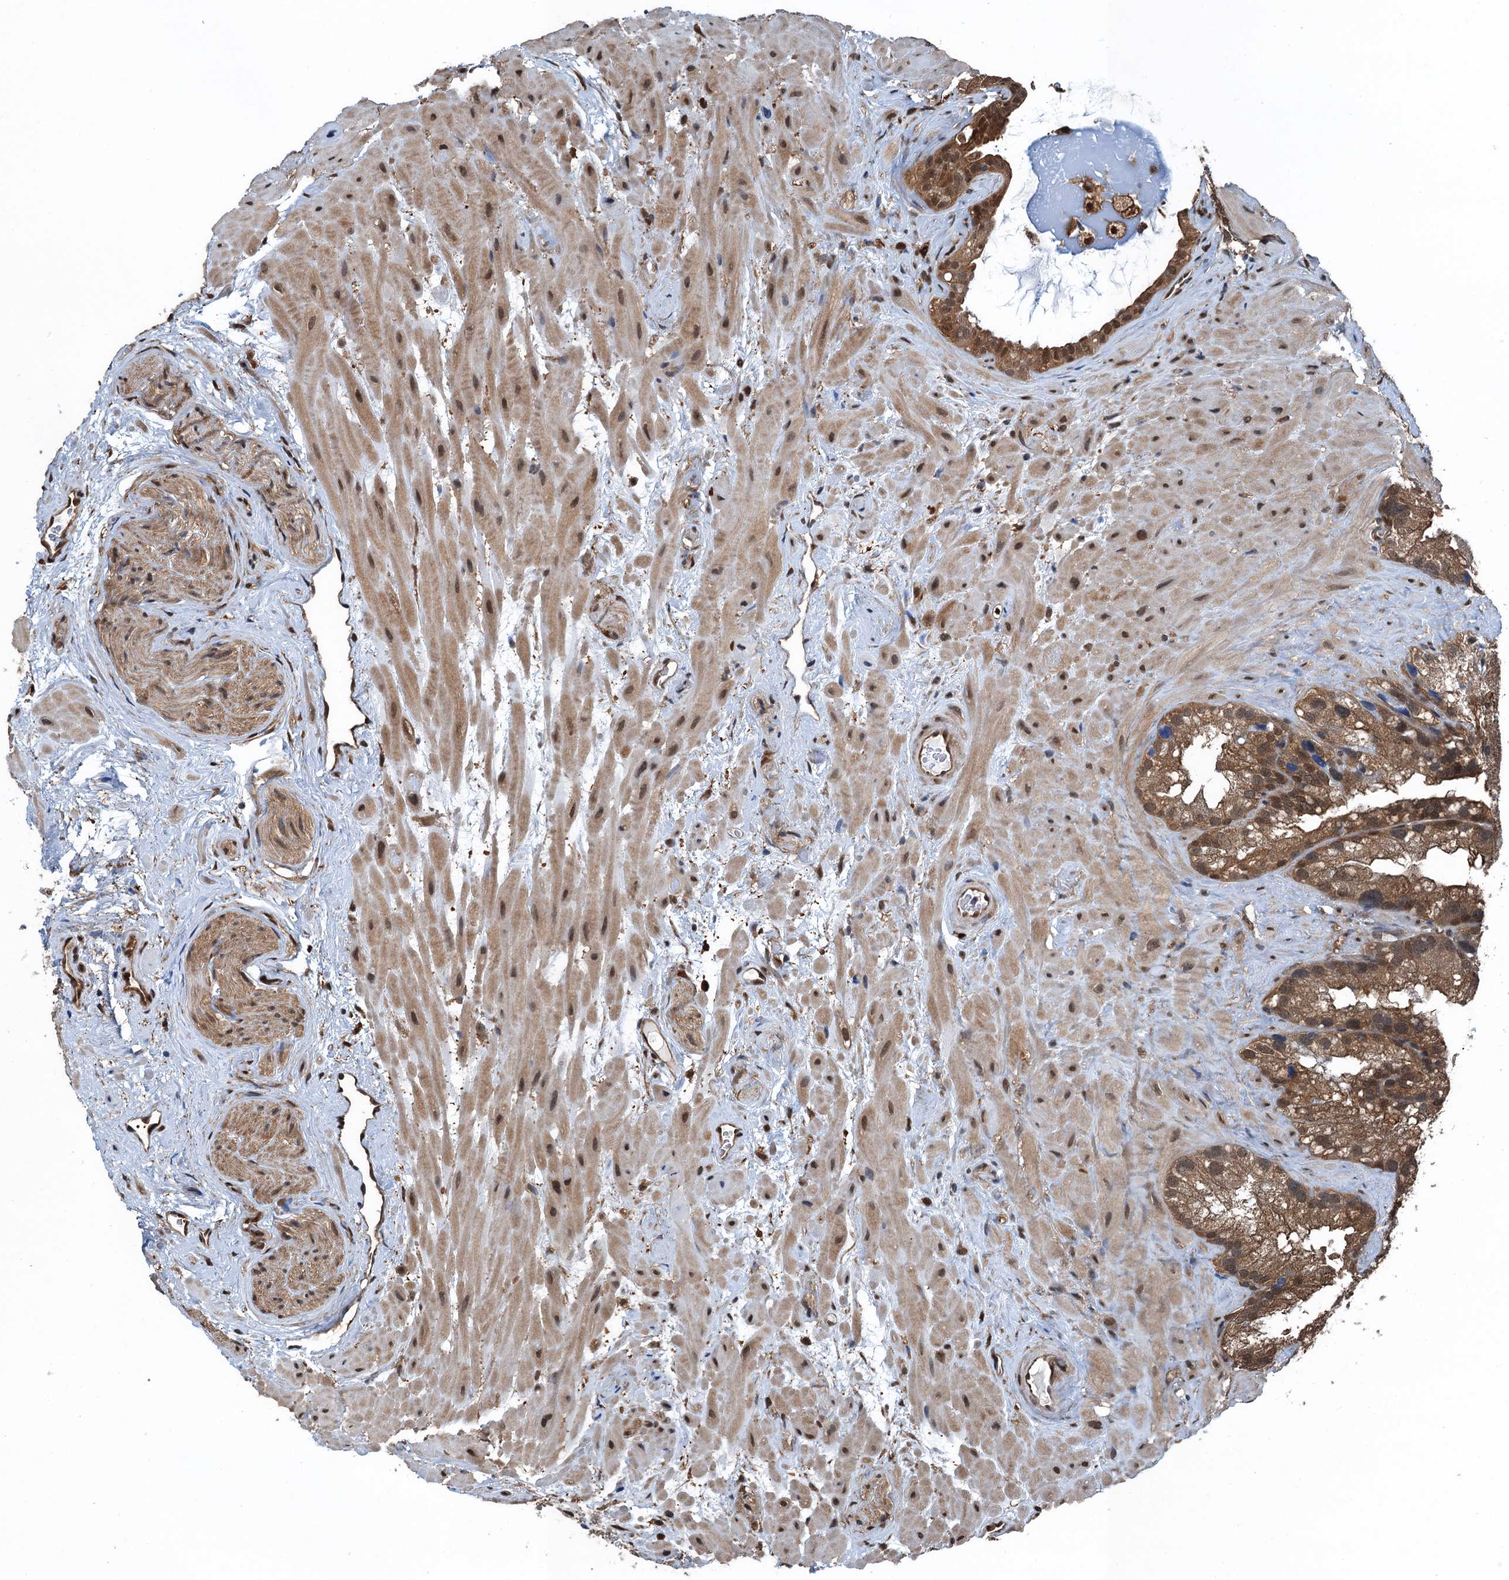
{"staining": {"intensity": "moderate", "quantity": ">75%", "location": "cytoplasmic/membranous,nuclear"}, "tissue": "seminal vesicle", "cell_type": "Glandular cells", "image_type": "normal", "snomed": [{"axis": "morphology", "description": "Normal tissue, NOS"}, {"axis": "topography", "description": "Prostate"}, {"axis": "topography", "description": "Seminal veicle"}], "caption": "Glandular cells exhibit medium levels of moderate cytoplasmic/membranous,nuclear expression in approximately >75% of cells in unremarkable seminal vesicle.", "gene": "RNH1", "patient": {"sex": "male", "age": 68}}